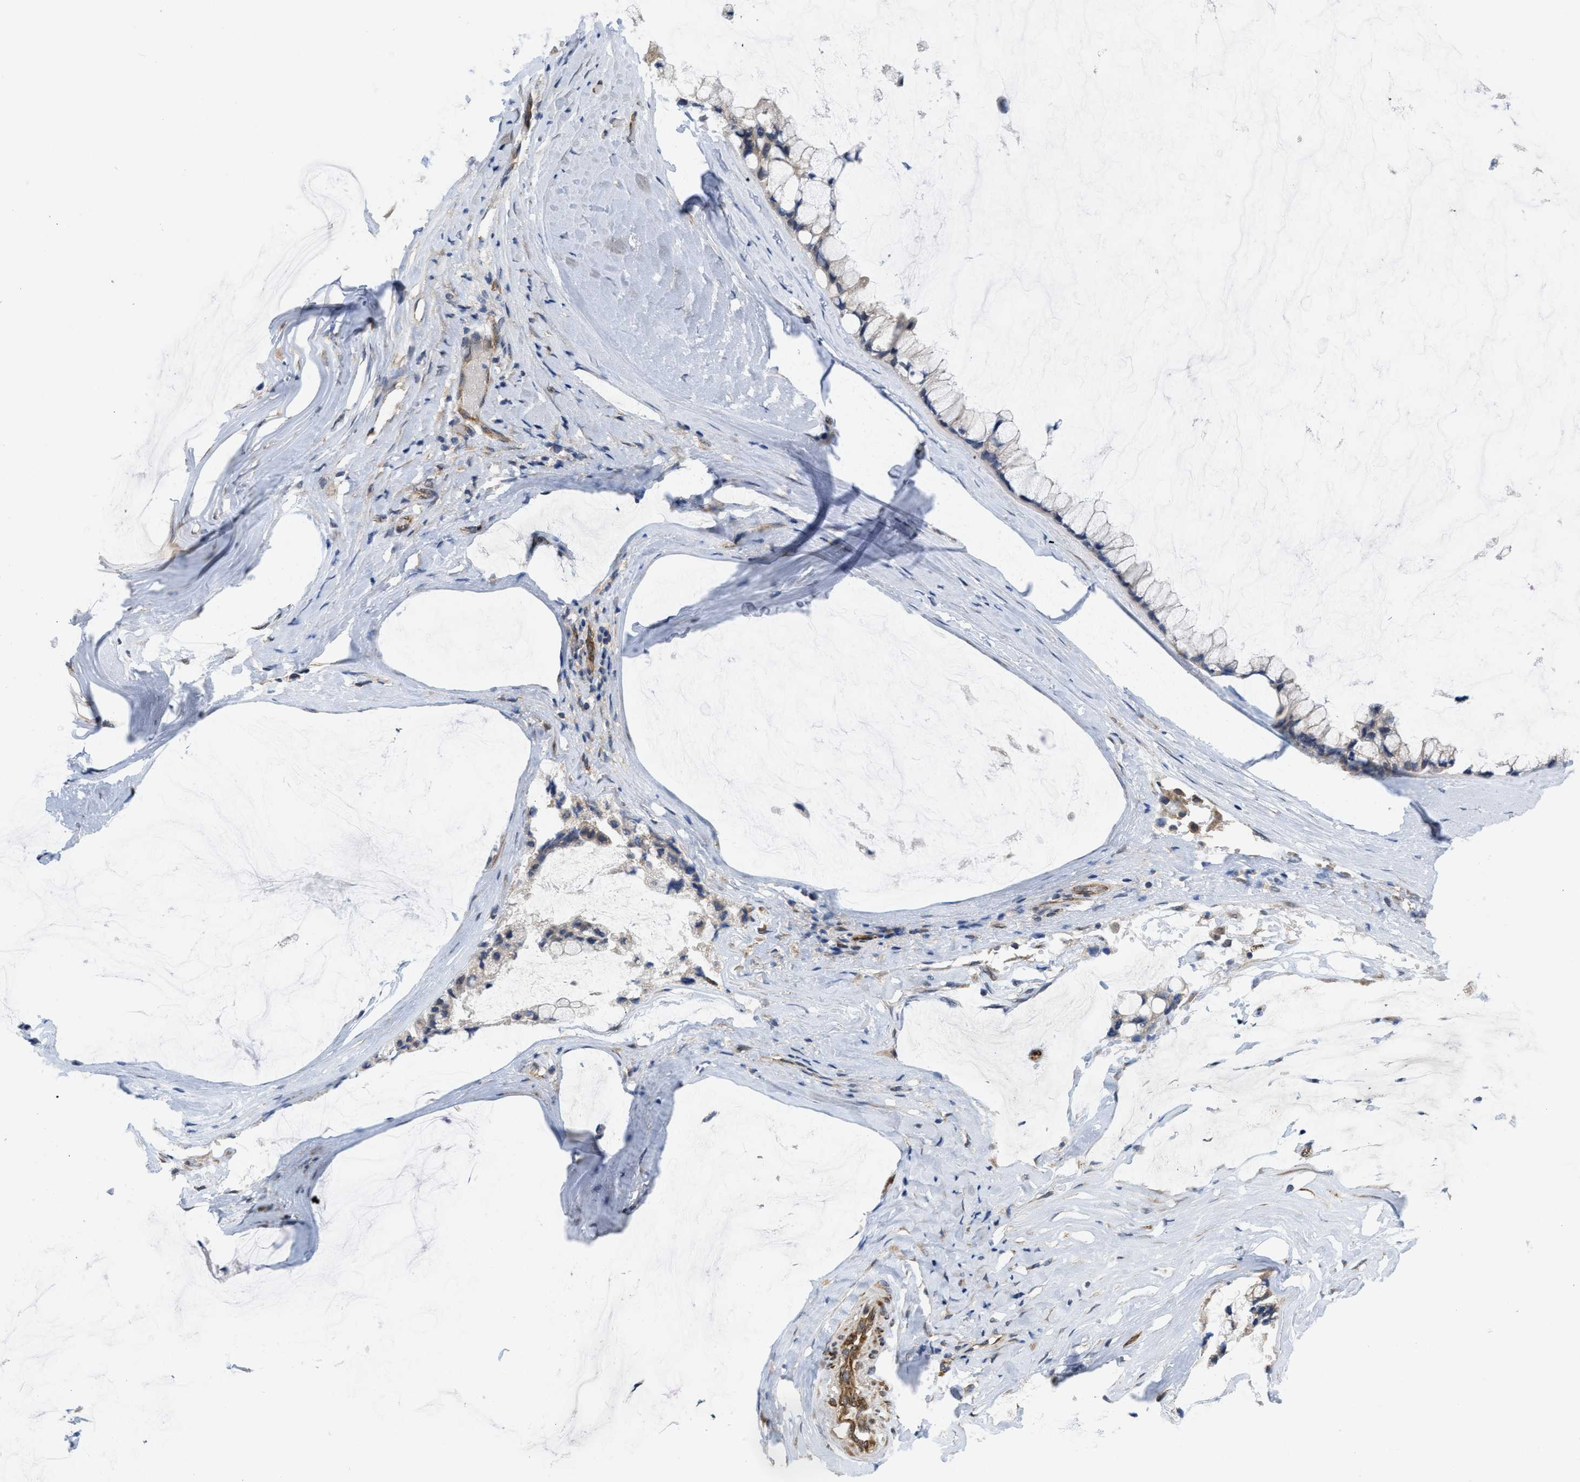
{"staining": {"intensity": "negative", "quantity": "none", "location": "none"}, "tissue": "ovarian cancer", "cell_type": "Tumor cells", "image_type": "cancer", "snomed": [{"axis": "morphology", "description": "Cystadenocarcinoma, mucinous, NOS"}, {"axis": "topography", "description": "Ovary"}], "caption": "Immunohistochemistry image of ovarian cancer stained for a protein (brown), which demonstrates no expression in tumor cells. (Stains: DAB (3,3'-diaminobenzidine) IHC with hematoxylin counter stain, Microscopy: brightfield microscopy at high magnification).", "gene": "EOGT", "patient": {"sex": "female", "age": 39}}